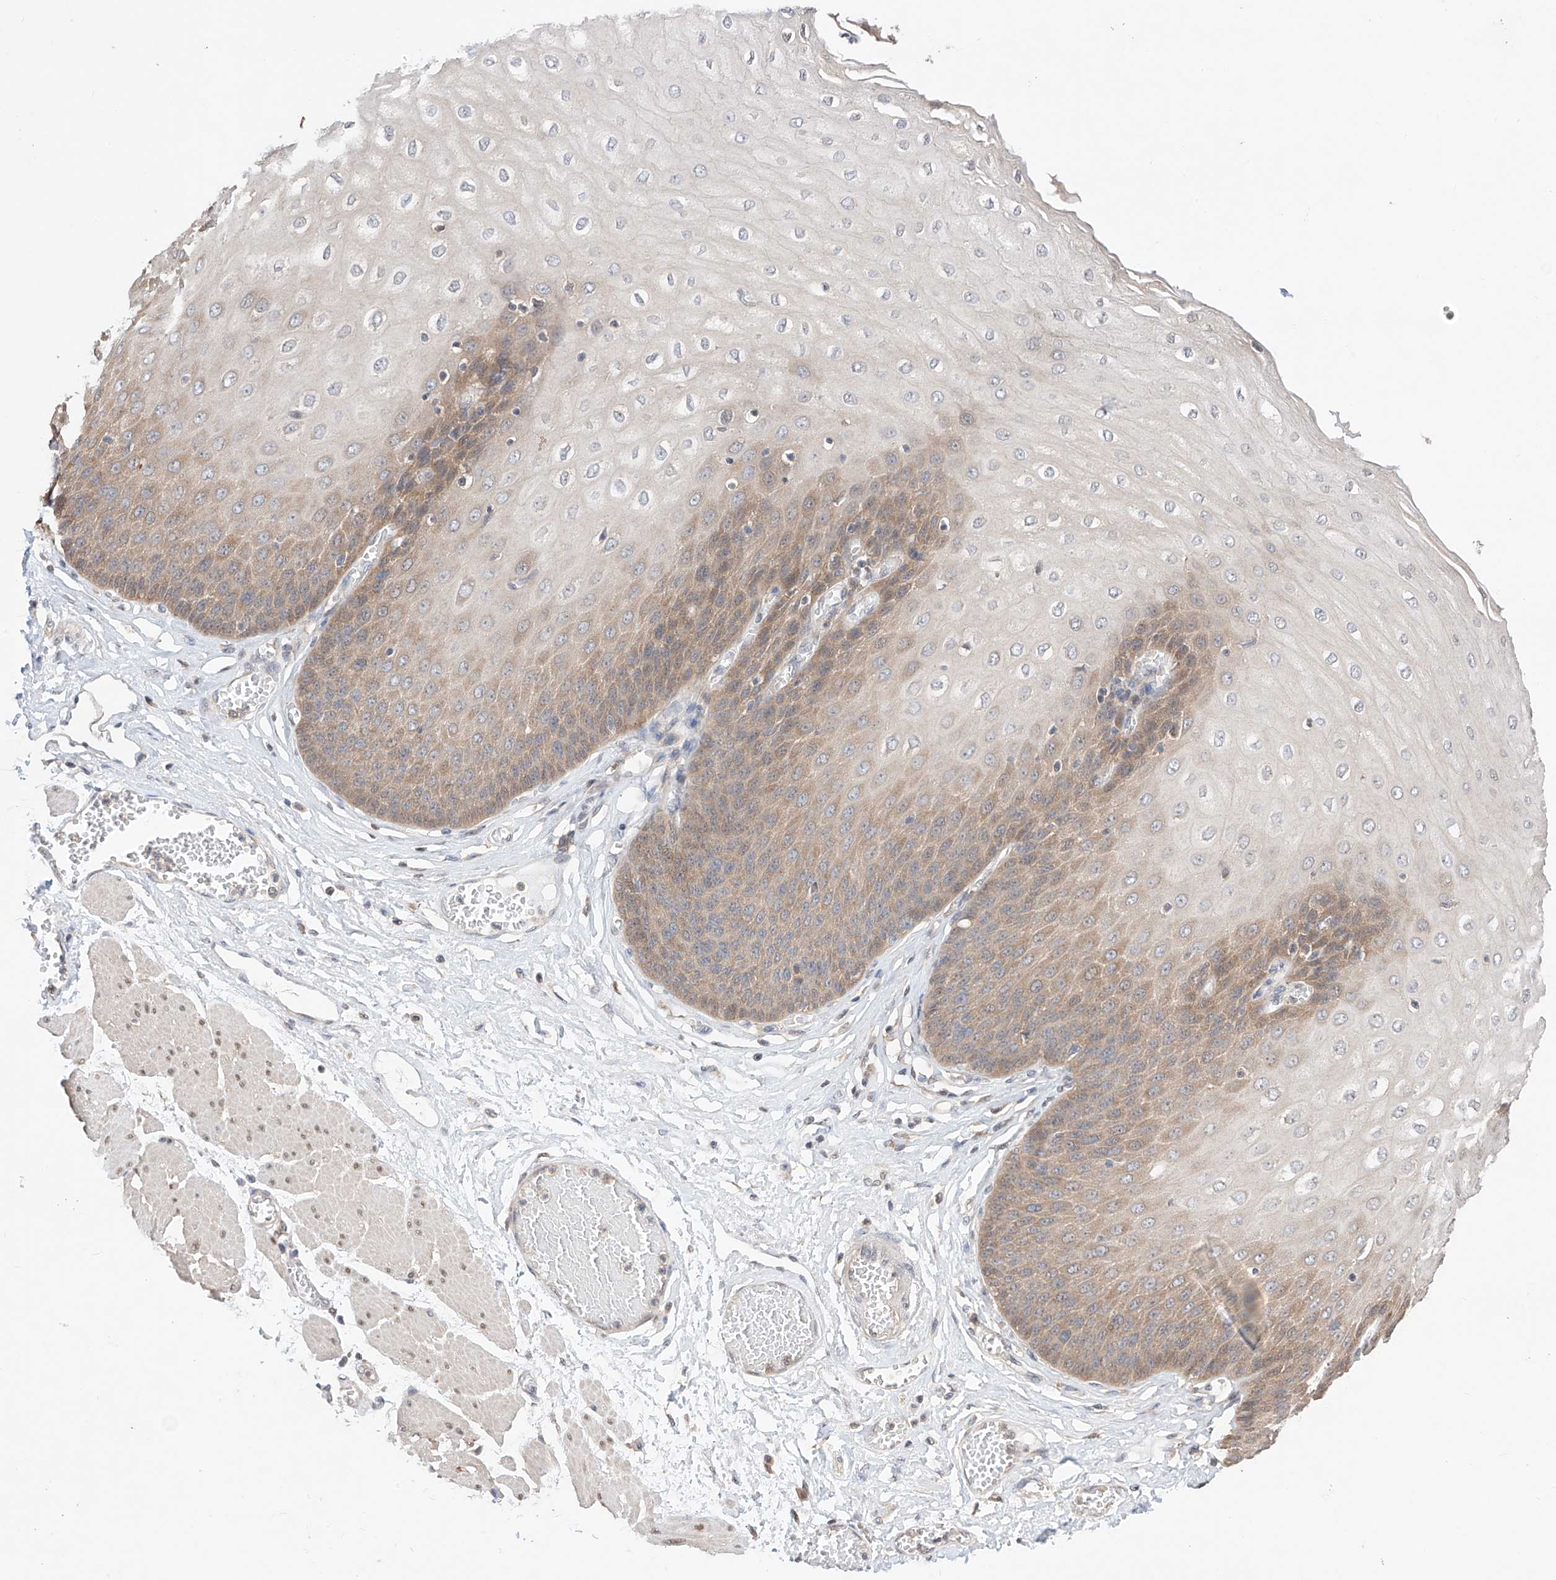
{"staining": {"intensity": "moderate", "quantity": "25%-75%", "location": "cytoplasmic/membranous"}, "tissue": "esophagus", "cell_type": "Squamous epithelial cells", "image_type": "normal", "snomed": [{"axis": "morphology", "description": "Normal tissue, NOS"}, {"axis": "topography", "description": "Esophagus"}], "caption": "Immunohistochemical staining of benign esophagus reveals moderate cytoplasmic/membranous protein staining in approximately 25%-75% of squamous epithelial cells.", "gene": "ZSCAN4", "patient": {"sex": "male", "age": 60}}